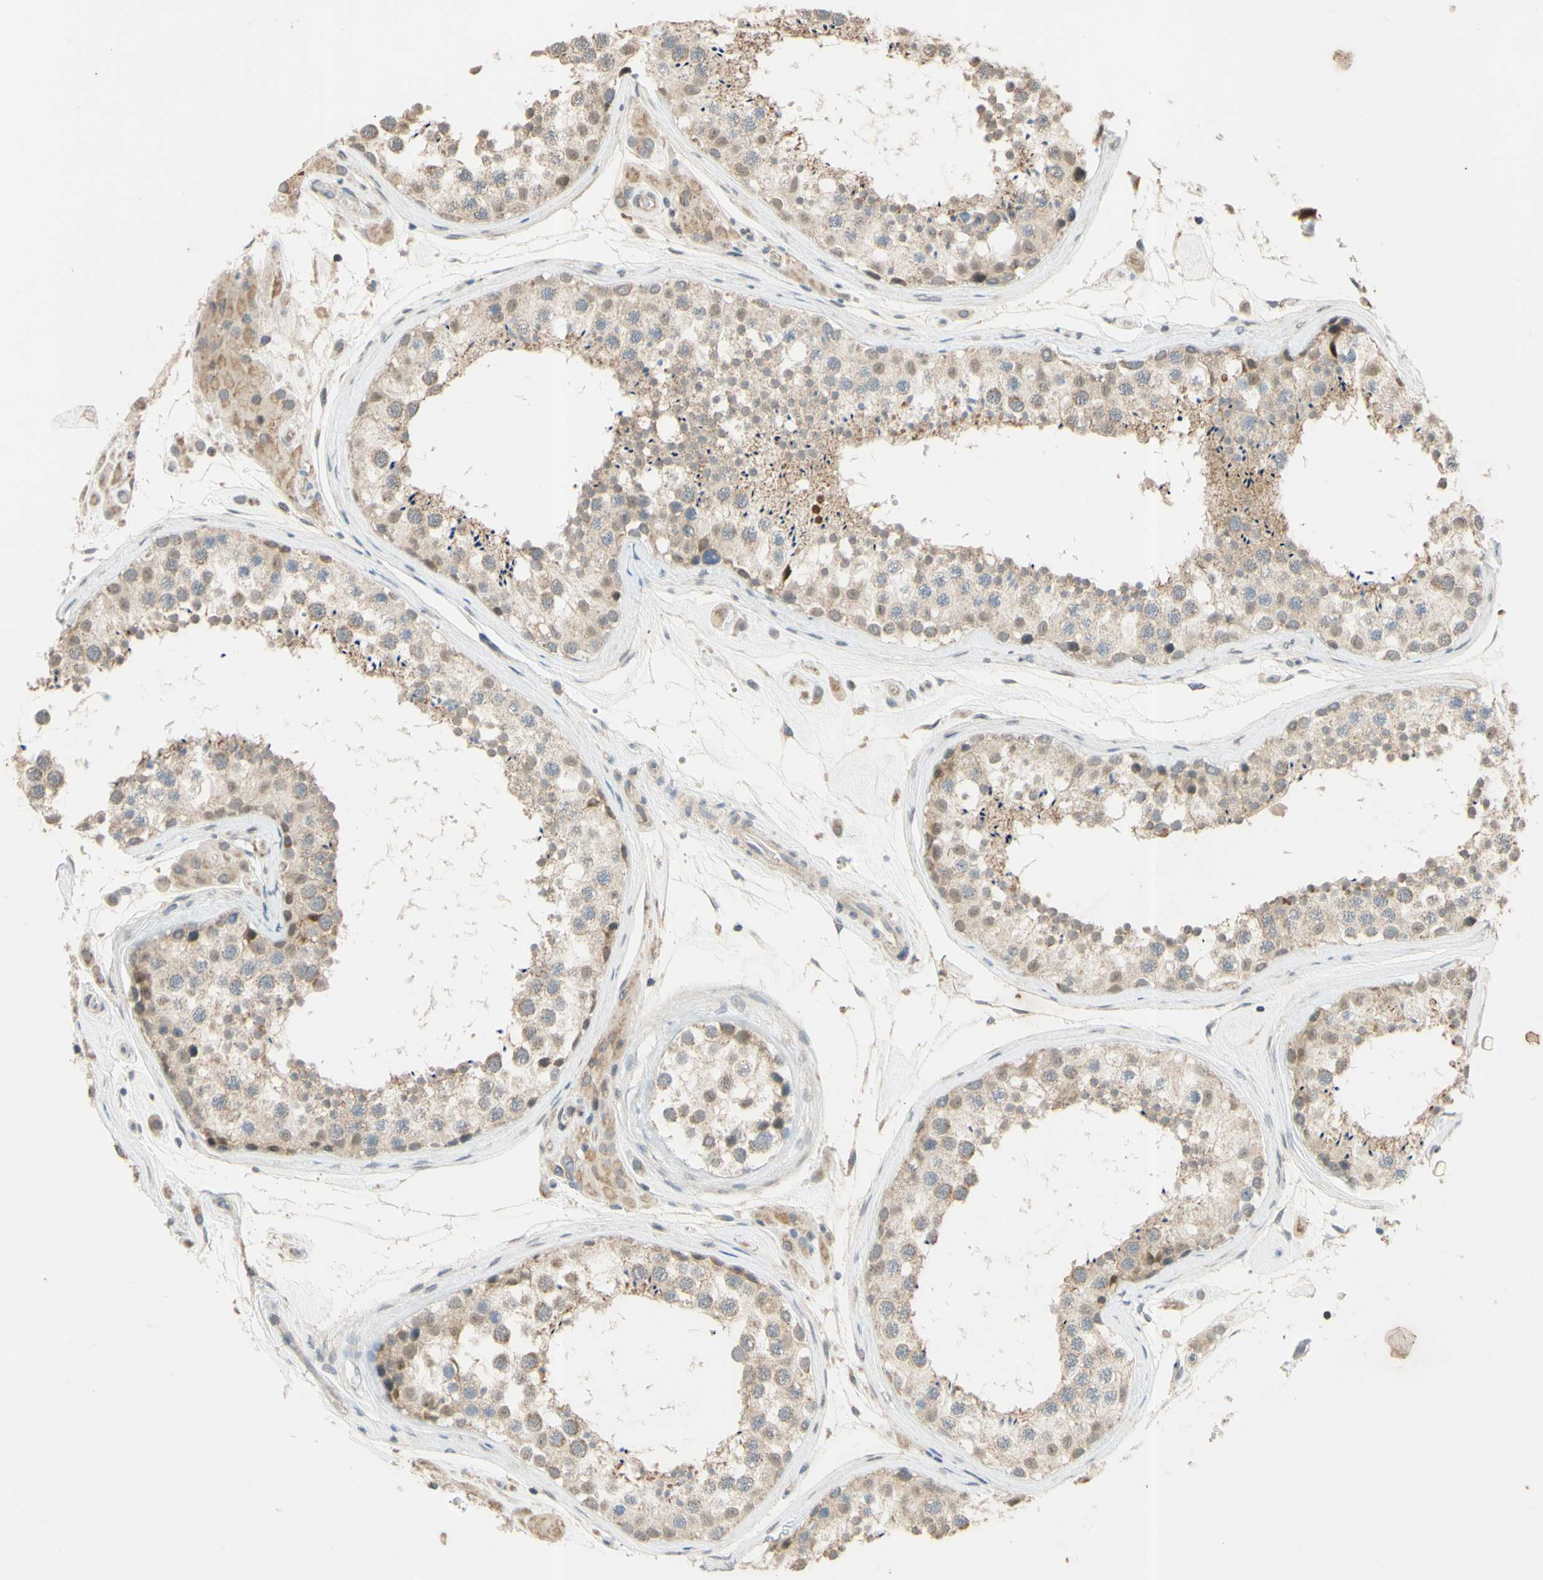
{"staining": {"intensity": "weak", "quantity": ">75%", "location": "cytoplasmic/membranous"}, "tissue": "testis", "cell_type": "Cells in seminiferous ducts", "image_type": "normal", "snomed": [{"axis": "morphology", "description": "Normal tissue, NOS"}, {"axis": "topography", "description": "Testis"}], "caption": "This photomicrograph shows normal testis stained with immunohistochemistry to label a protein in brown. The cytoplasmic/membranous of cells in seminiferous ducts show weak positivity for the protein. Nuclei are counter-stained blue.", "gene": "GATA1", "patient": {"sex": "male", "age": 46}}